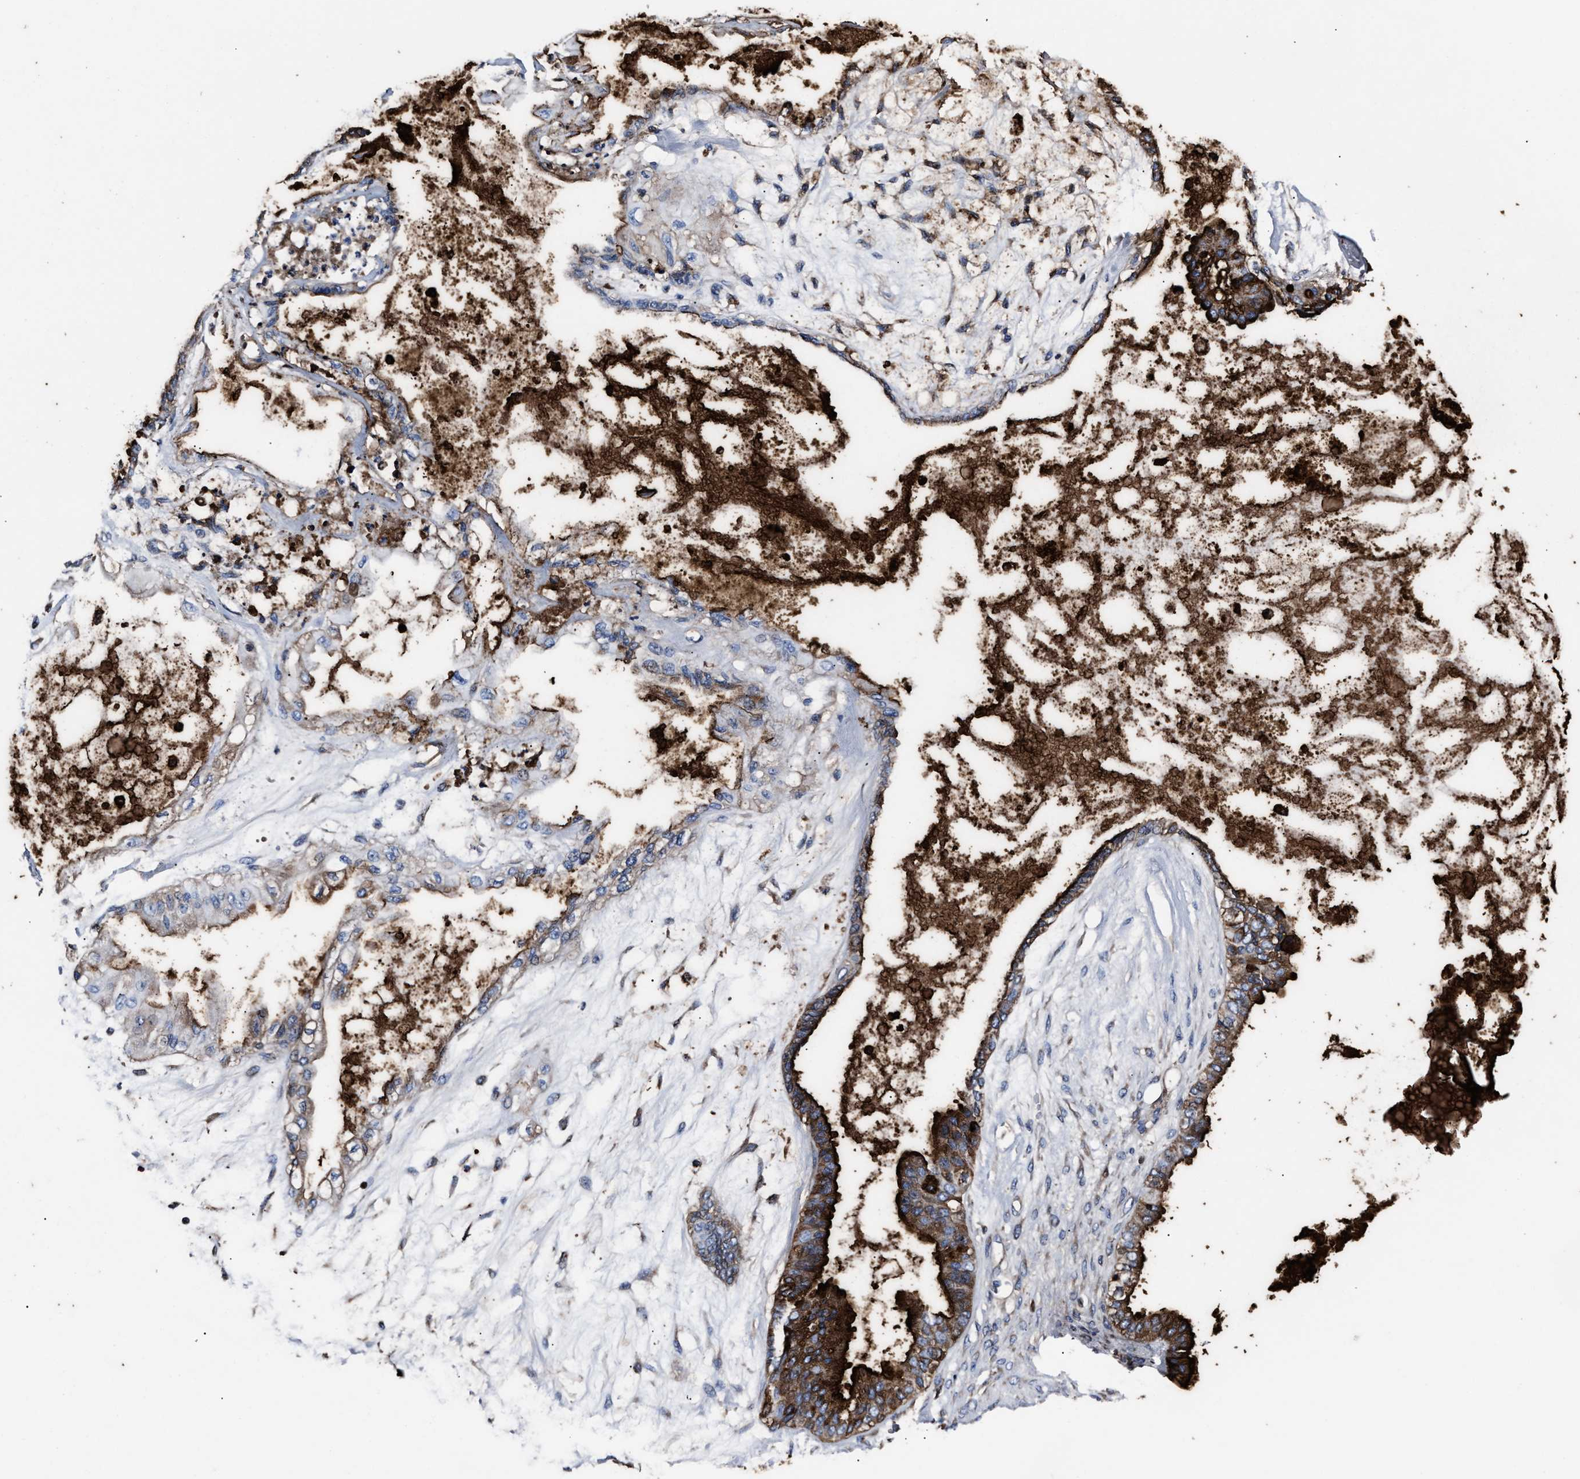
{"staining": {"intensity": "strong", "quantity": ">75%", "location": "cytoplasmic/membranous"}, "tissue": "ovarian cancer", "cell_type": "Tumor cells", "image_type": "cancer", "snomed": [{"axis": "morphology", "description": "Carcinoma, NOS"}, {"axis": "morphology", "description": "Carcinoma, endometroid"}, {"axis": "topography", "description": "Ovary"}], "caption": "DAB (3,3'-diaminobenzidine) immunohistochemical staining of ovarian carcinoma demonstrates strong cytoplasmic/membranous protein positivity in about >75% of tumor cells. (DAB = brown stain, brightfield microscopy at high magnification).", "gene": "ALPG", "patient": {"sex": "female", "age": 50}}